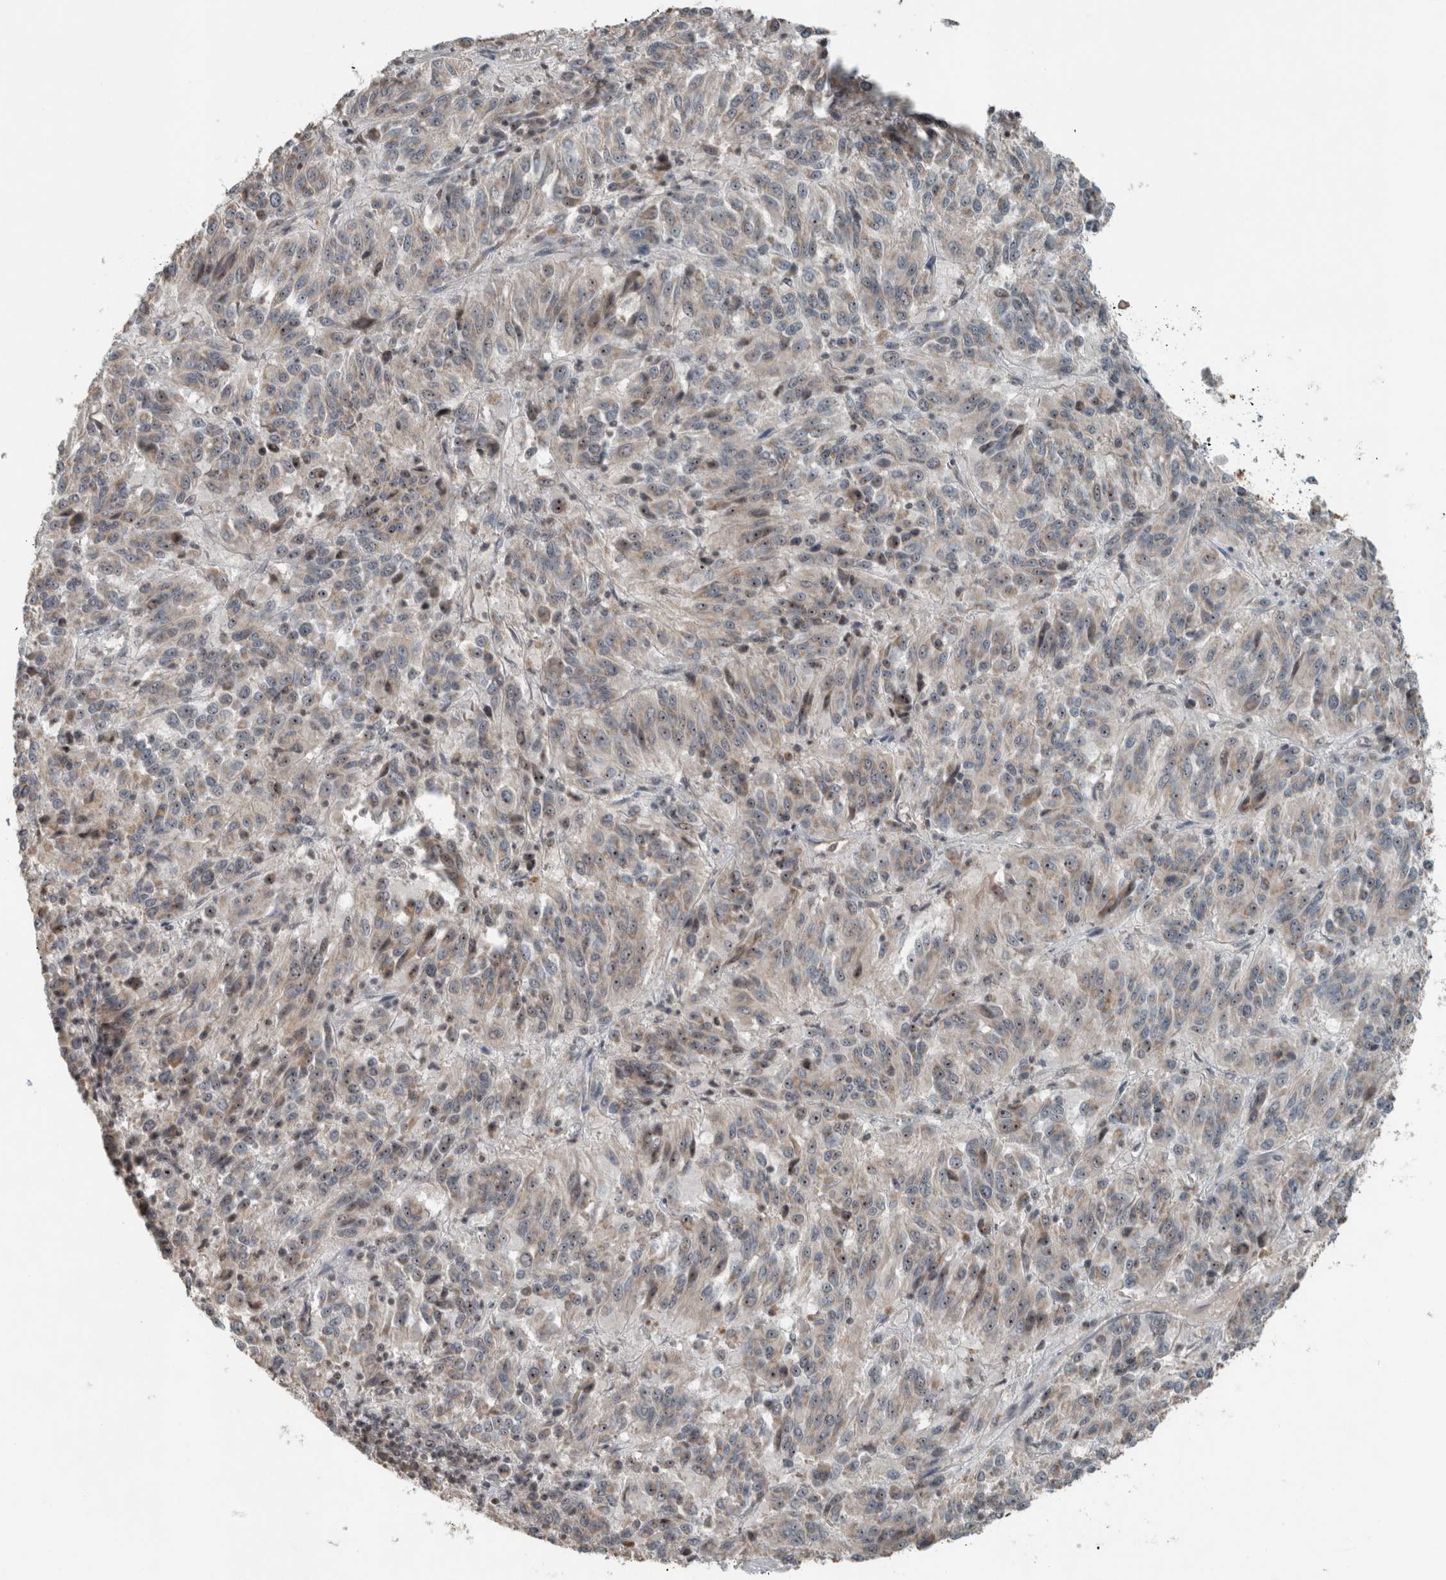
{"staining": {"intensity": "weak", "quantity": "25%-75%", "location": "cytoplasmic/membranous,nuclear"}, "tissue": "melanoma", "cell_type": "Tumor cells", "image_type": "cancer", "snomed": [{"axis": "morphology", "description": "Malignant melanoma, Metastatic site"}, {"axis": "topography", "description": "Lung"}], "caption": "Malignant melanoma (metastatic site) tissue exhibits weak cytoplasmic/membranous and nuclear expression in about 25%-75% of tumor cells", "gene": "RPF1", "patient": {"sex": "male", "age": 64}}